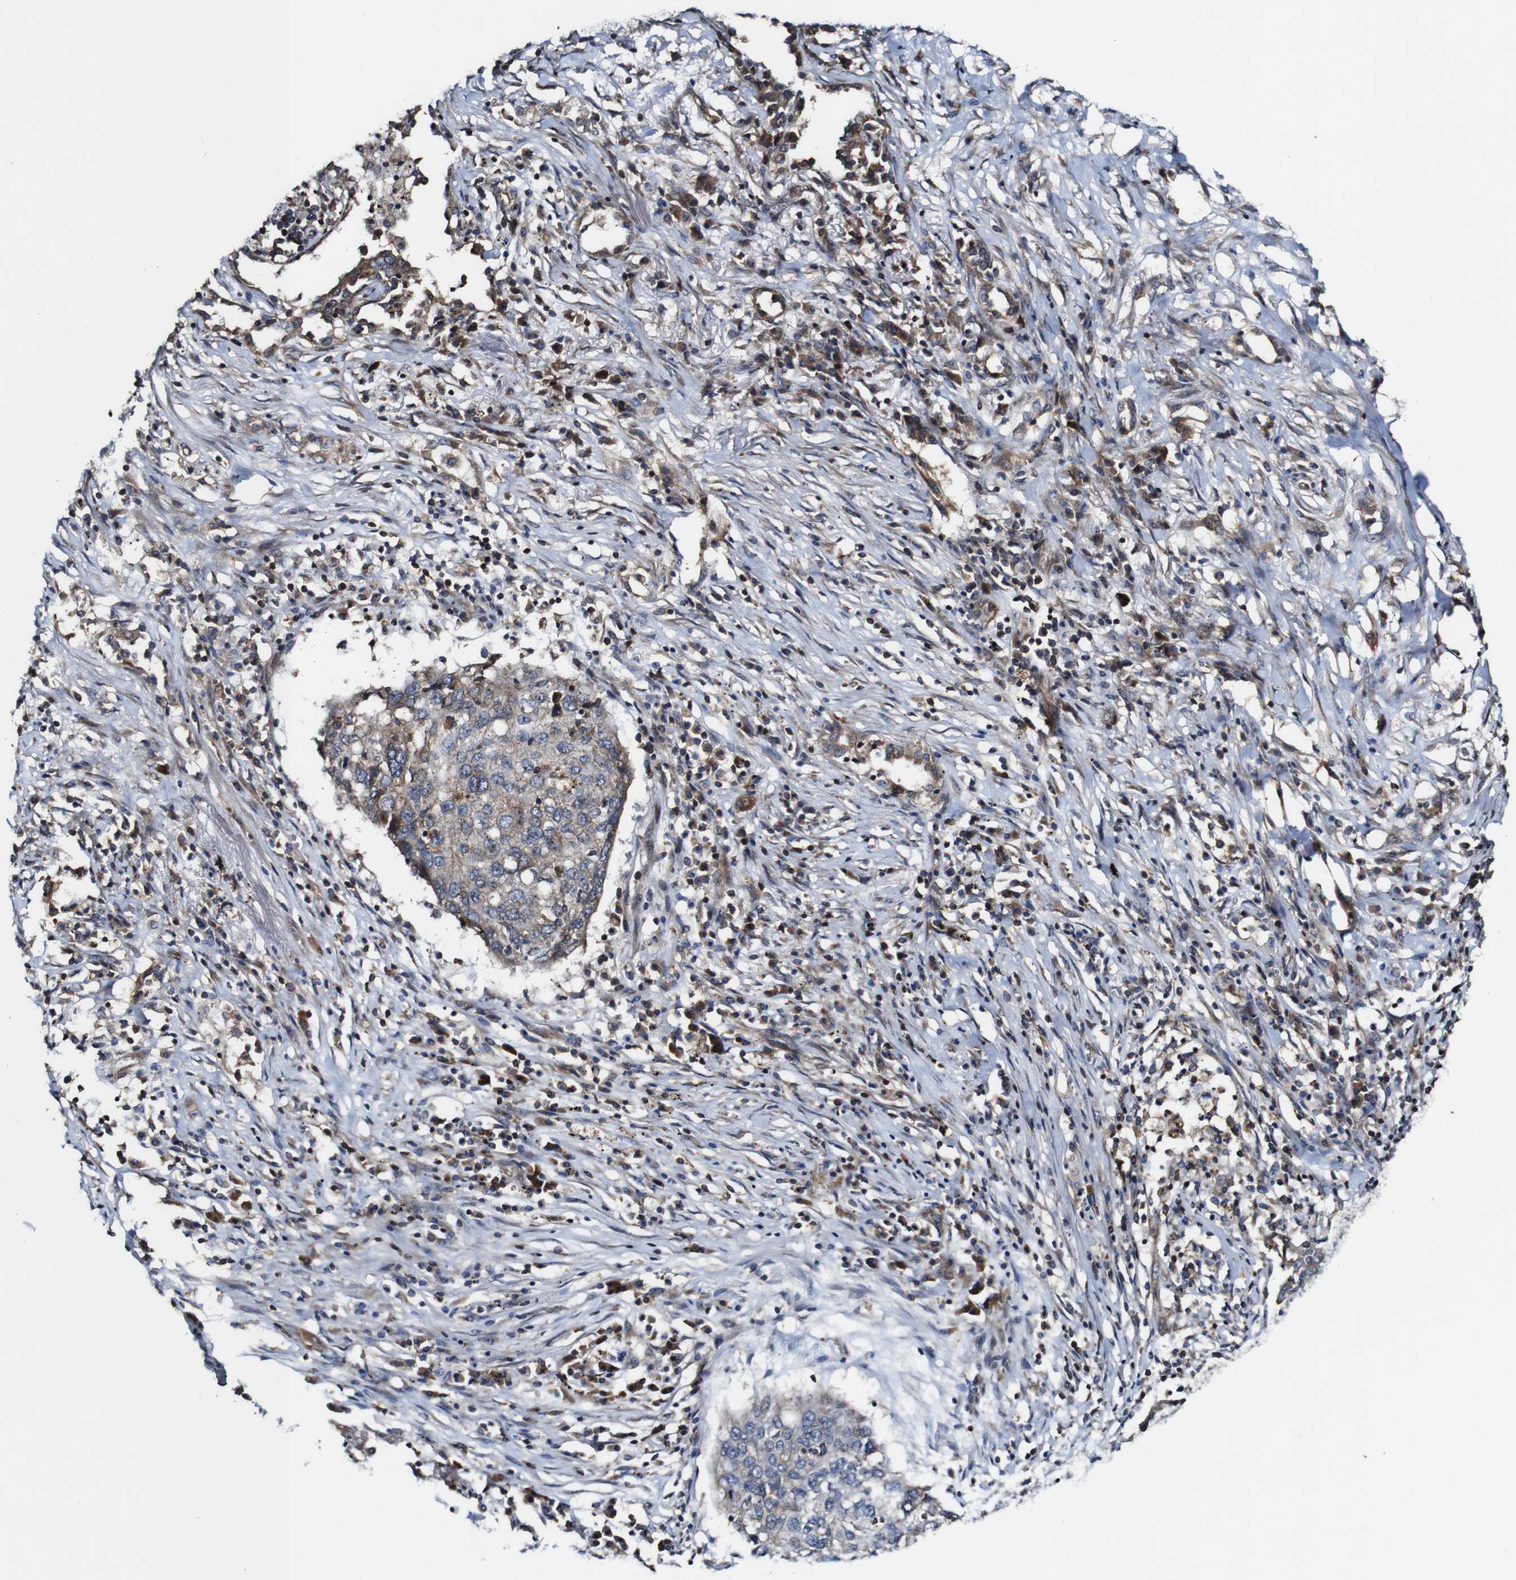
{"staining": {"intensity": "weak", "quantity": "<25%", "location": "cytoplasmic/membranous"}, "tissue": "lung cancer", "cell_type": "Tumor cells", "image_type": "cancer", "snomed": [{"axis": "morphology", "description": "Squamous cell carcinoma, NOS"}, {"axis": "topography", "description": "Lung"}], "caption": "Lung cancer was stained to show a protein in brown. There is no significant staining in tumor cells. (Immunohistochemistry, brightfield microscopy, high magnification).", "gene": "TNIK", "patient": {"sex": "female", "age": 63}}